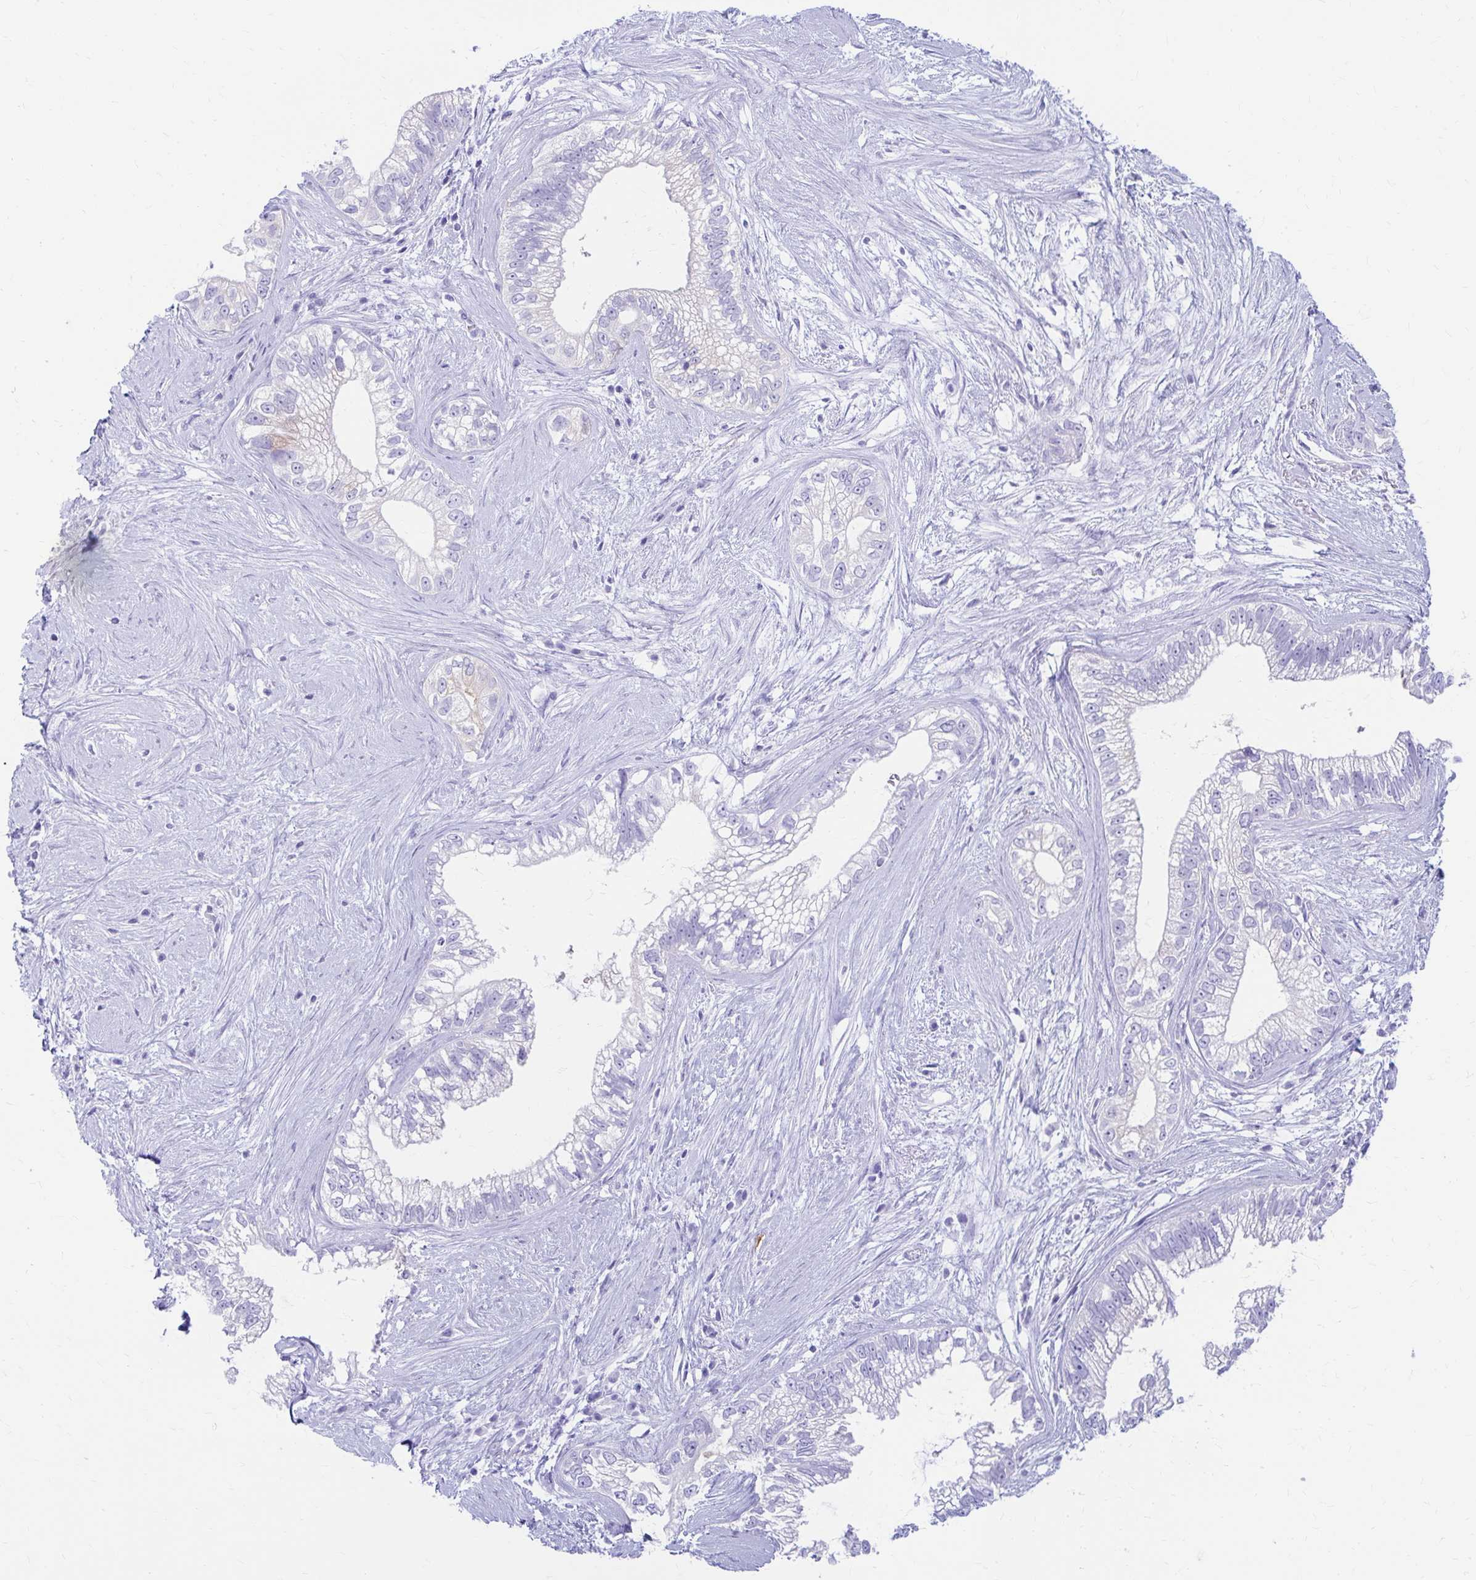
{"staining": {"intensity": "negative", "quantity": "none", "location": "none"}, "tissue": "pancreatic cancer", "cell_type": "Tumor cells", "image_type": "cancer", "snomed": [{"axis": "morphology", "description": "Adenocarcinoma, NOS"}, {"axis": "topography", "description": "Pancreas"}], "caption": "Protein analysis of adenocarcinoma (pancreatic) exhibits no significant staining in tumor cells.", "gene": "NSG2", "patient": {"sex": "male", "age": 70}}